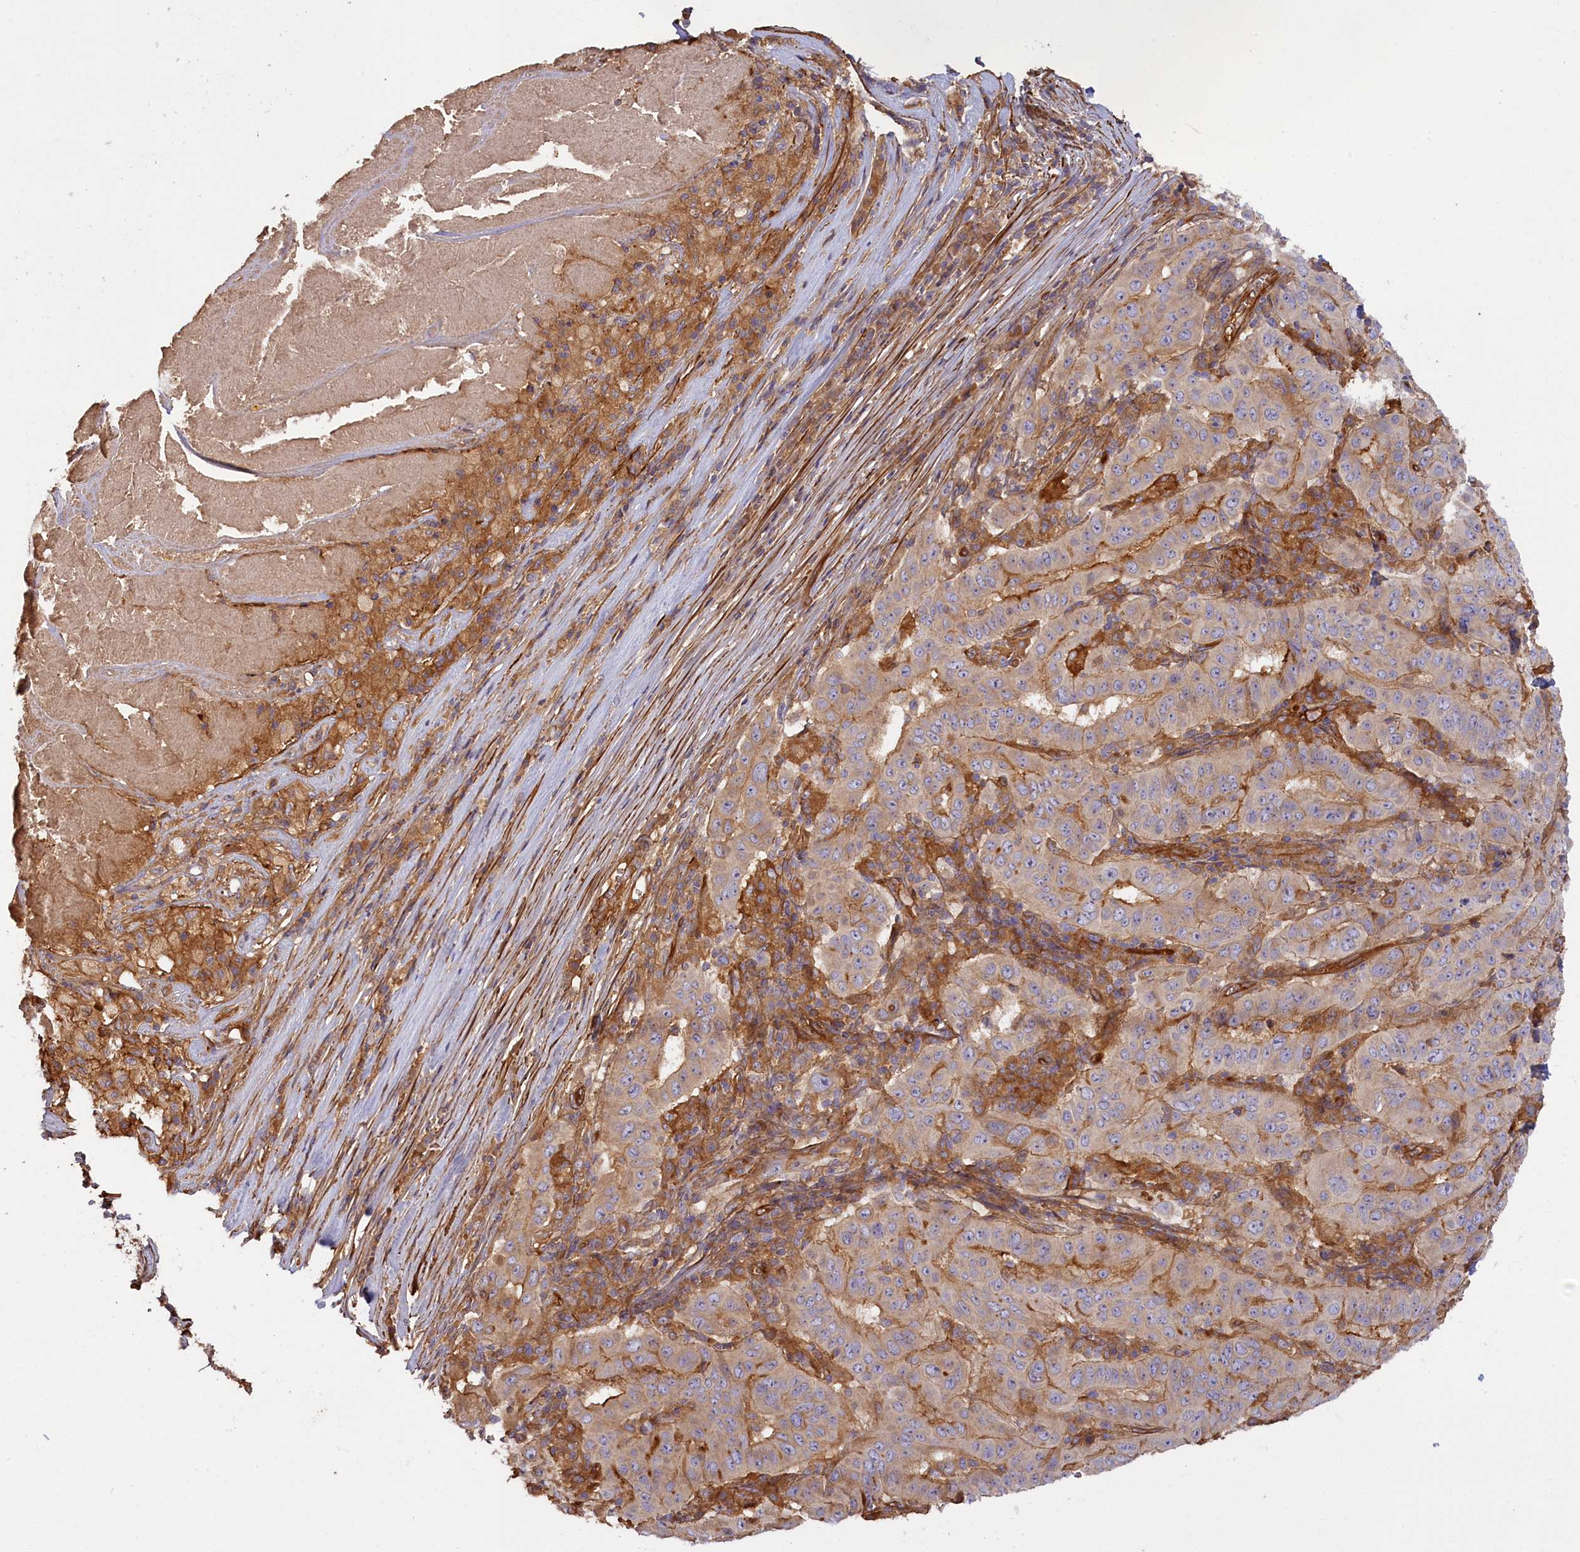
{"staining": {"intensity": "moderate", "quantity": "<25%", "location": "cytoplasmic/membranous"}, "tissue": "pancreatic cancer", "cell_type": "Tumor cells", "image_type": "cancer", "snomed": [{"axis": "morphology", "description": "Adenocarcinoma, NOS"}, {"axis": "topography", "description": "Pancreas"}], "caption": "Human pancreatic cancer stained with a protein marker shows moderate staining in tumor cells.", "gene": "FUZ", "patient": {"sex": "male", "age": 63}}